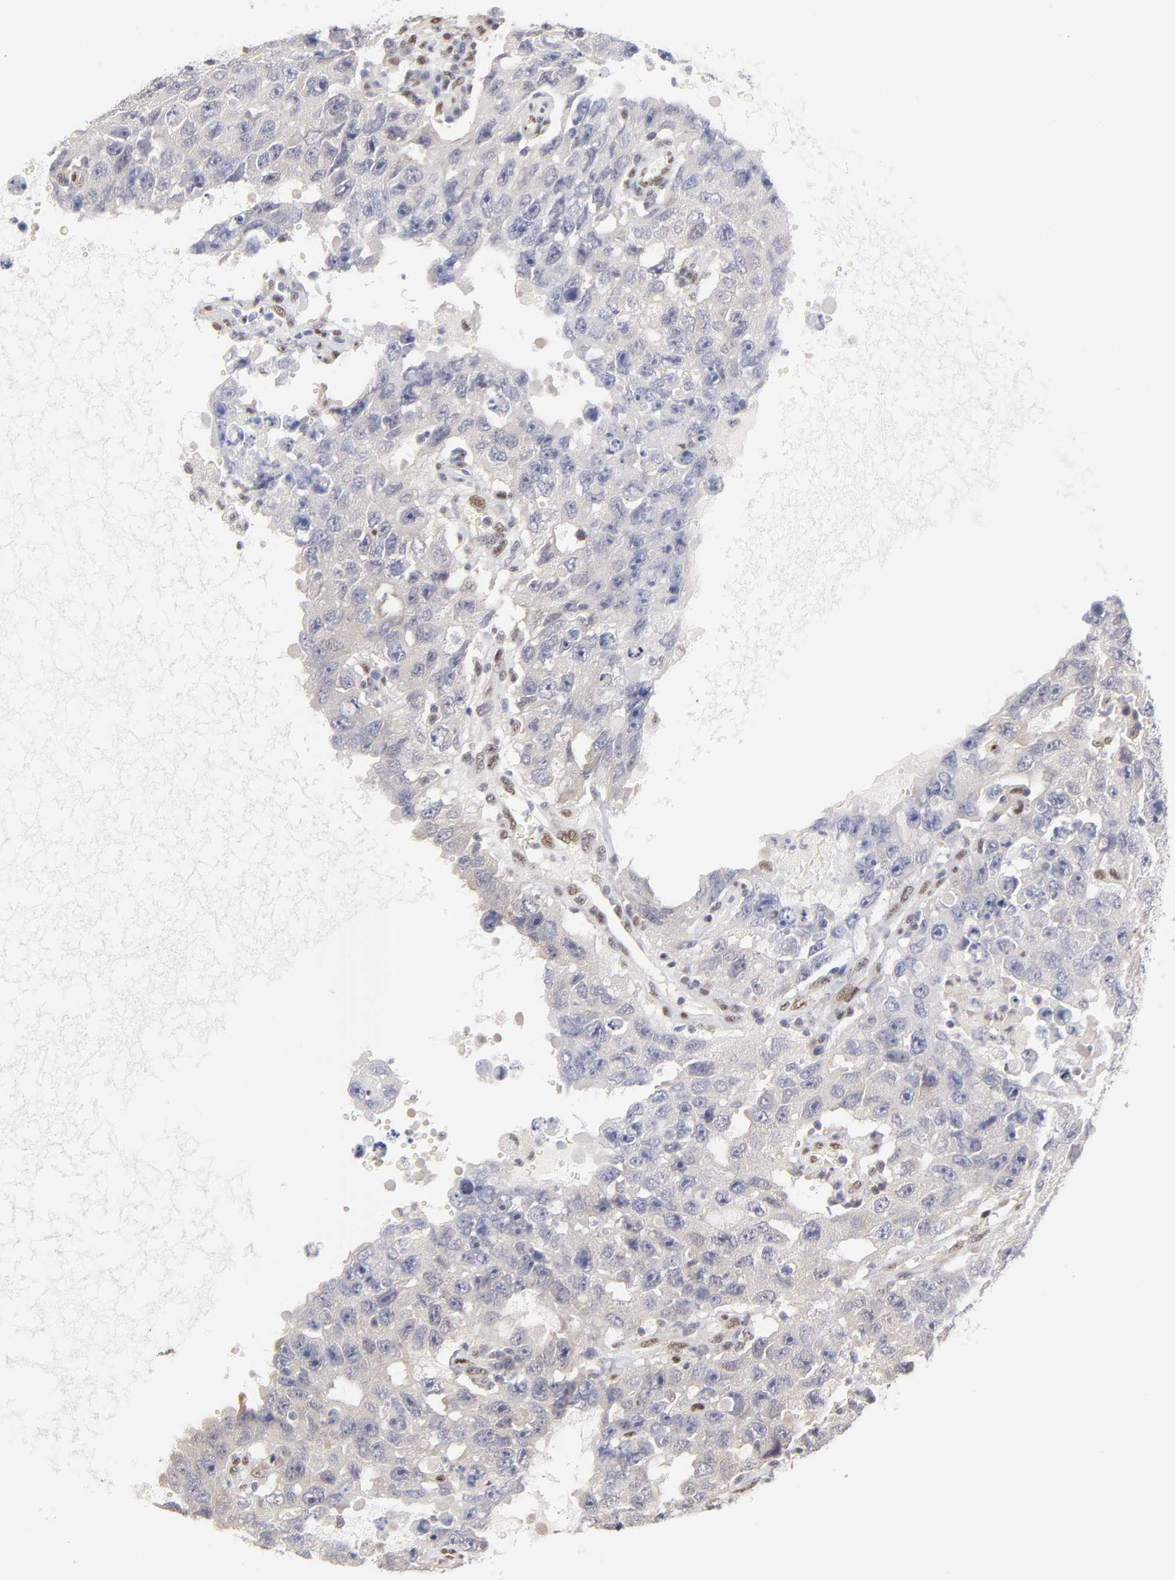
{"staining": {"intensity": "negative", "quantity": "none", "location": "none"}, "tissue": "testis cancer", "cell_type": "Tumor cells", "image_type": "cancer", "snomed": [{"axis": "morphology", "description": "Carcinoma, Embryonal, NOS"}, {"axis": "topography", "description": "Testis"}], "caption": "Testis cancer was stained to show a protein in brown. There is no significant staining in tumor cells.", "gene": "STAT3", "patient": {"sex": "male", "age": 26}}